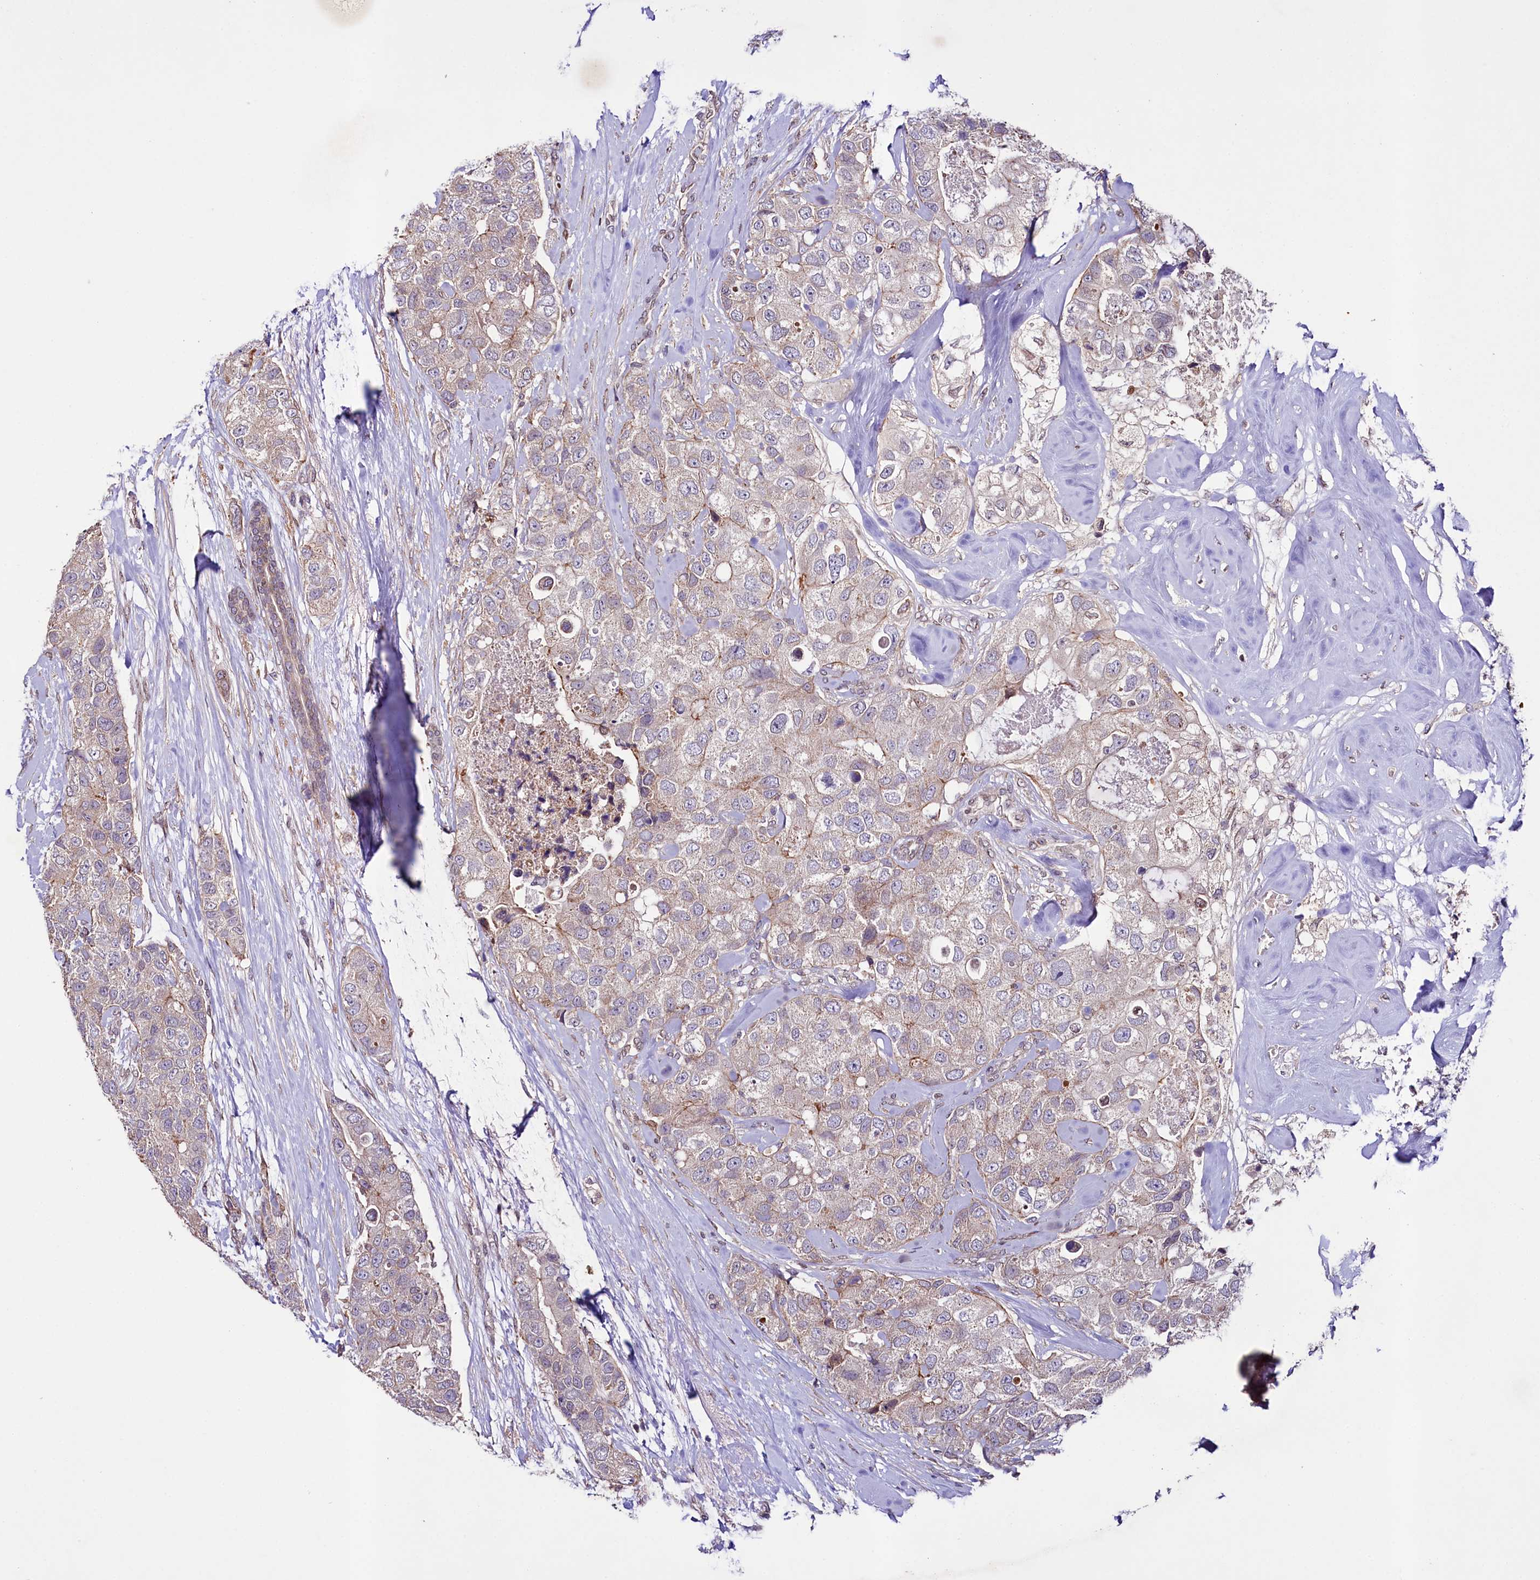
{"staining": {"intensity": "weak", "quantity": "25%-75%", "location": "cytoplasmic/membranous"}, "tissue": "breast cancer", "cell_type": "Tumor cells", "image_type": "cancer", "snomed": [{"axis": "morphology", "description": "Duct carcinoma"}, {"axis": "topography", "description": "Breast"}], "caption": "IHC image of breast cancer stained for a protein (brown), which reveals low levels of weak cytoplasmic/membranous expression in approximately 25%-75% of tumor cells.", "gene": "ZNF226", "patient": {"sex": "female", "age": 62}}